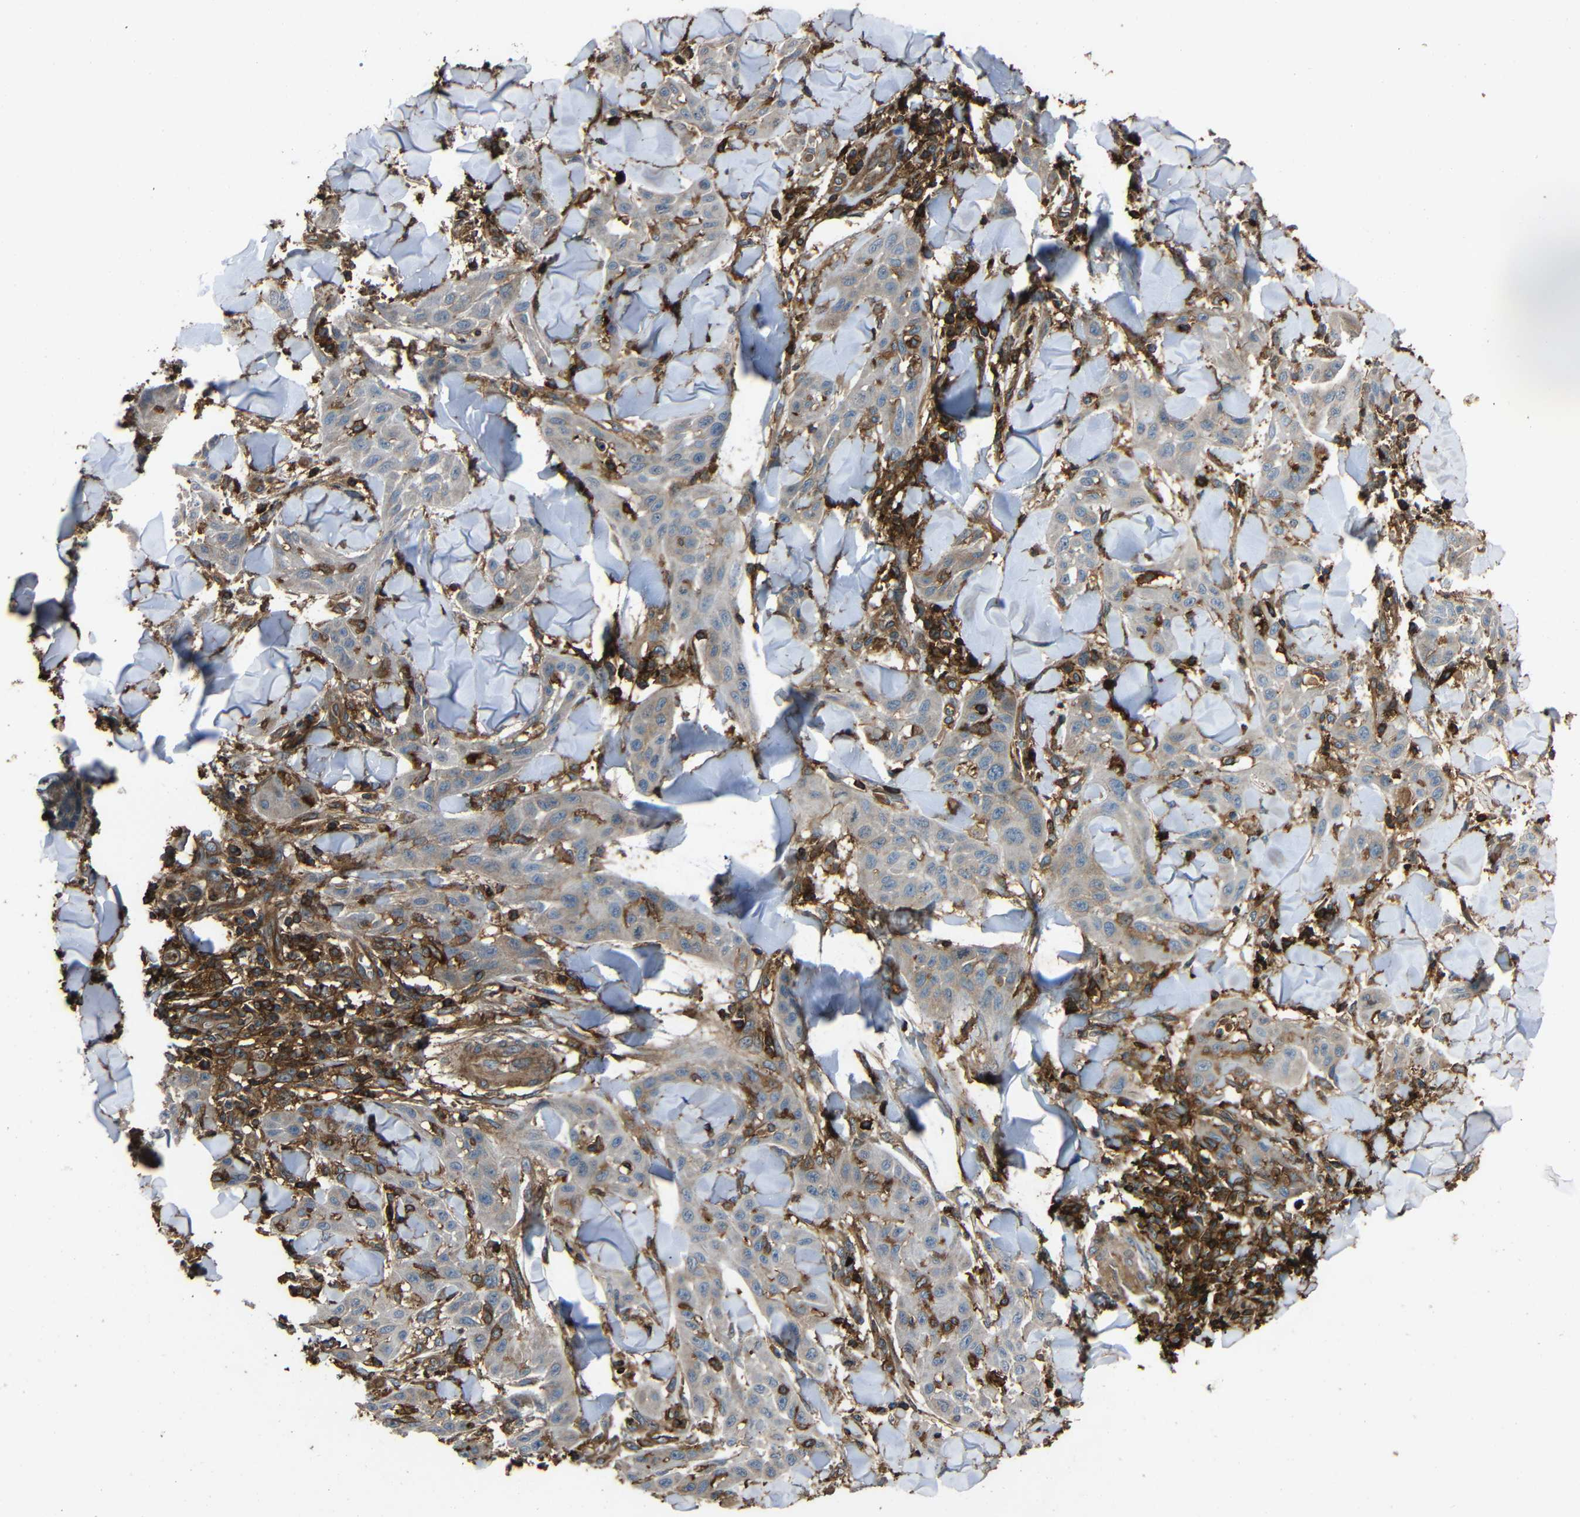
{"staining": {"intensity": "weak", "quantity": "<25%", "location": "cytoplasmic/membranous"}, "tissue": "skin cancer", "cell_type": "Tumor cells", "image_type": "cancer", "snomed": [{"axis": "morphology", "description": "Squamous cell carcinoma, NOS"}, {"axis": "topography", "description": "Skin"}], "caption": "Histopathology image shows no significant protein positivity in tumor cells of squamous cell carcinoma (skin).", "gene": "ADGRE5", "patient": {"sex": "male", "age": 24}}